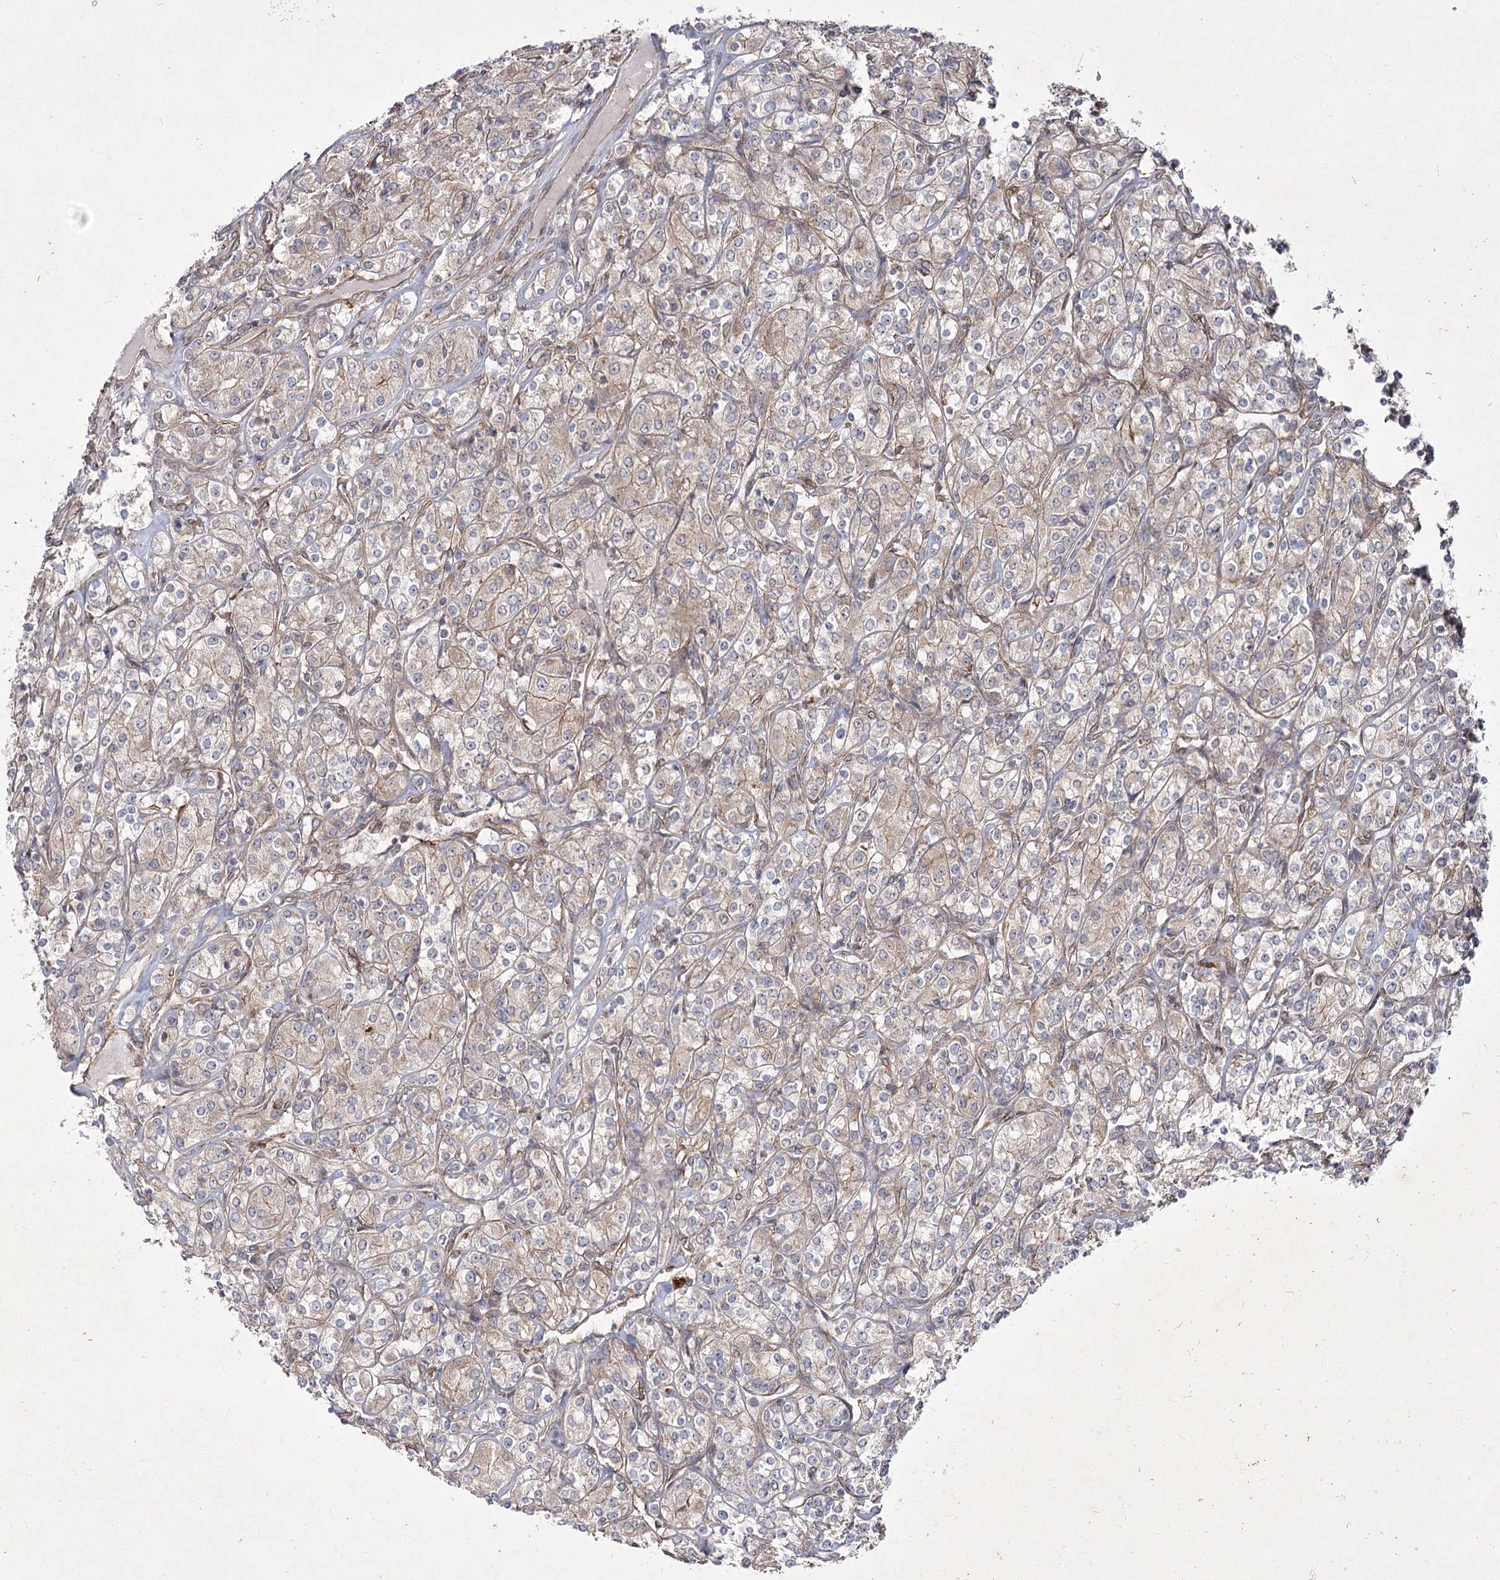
{"staining": {"intensity": "weak", "quantity": "25%-75%", "location": "cytoplasmic/membranous"}, "tissue": "renal cancer", "cell_type": "Tumor cells", "image_type": "cancer", "snomed": [{"axis": "morphology", "description": "Adenocarcinoma, NOS"}, {"axis": "topography", "description": "Kidney"}], "caption": "Adenocarcinoma (renal) tissue reveals weak cytoplasmic/membranous staining in about 25%-75% of tumor cells", "gene": "SH3BP5L", "patient": {"sex": "male", "age": 77}}